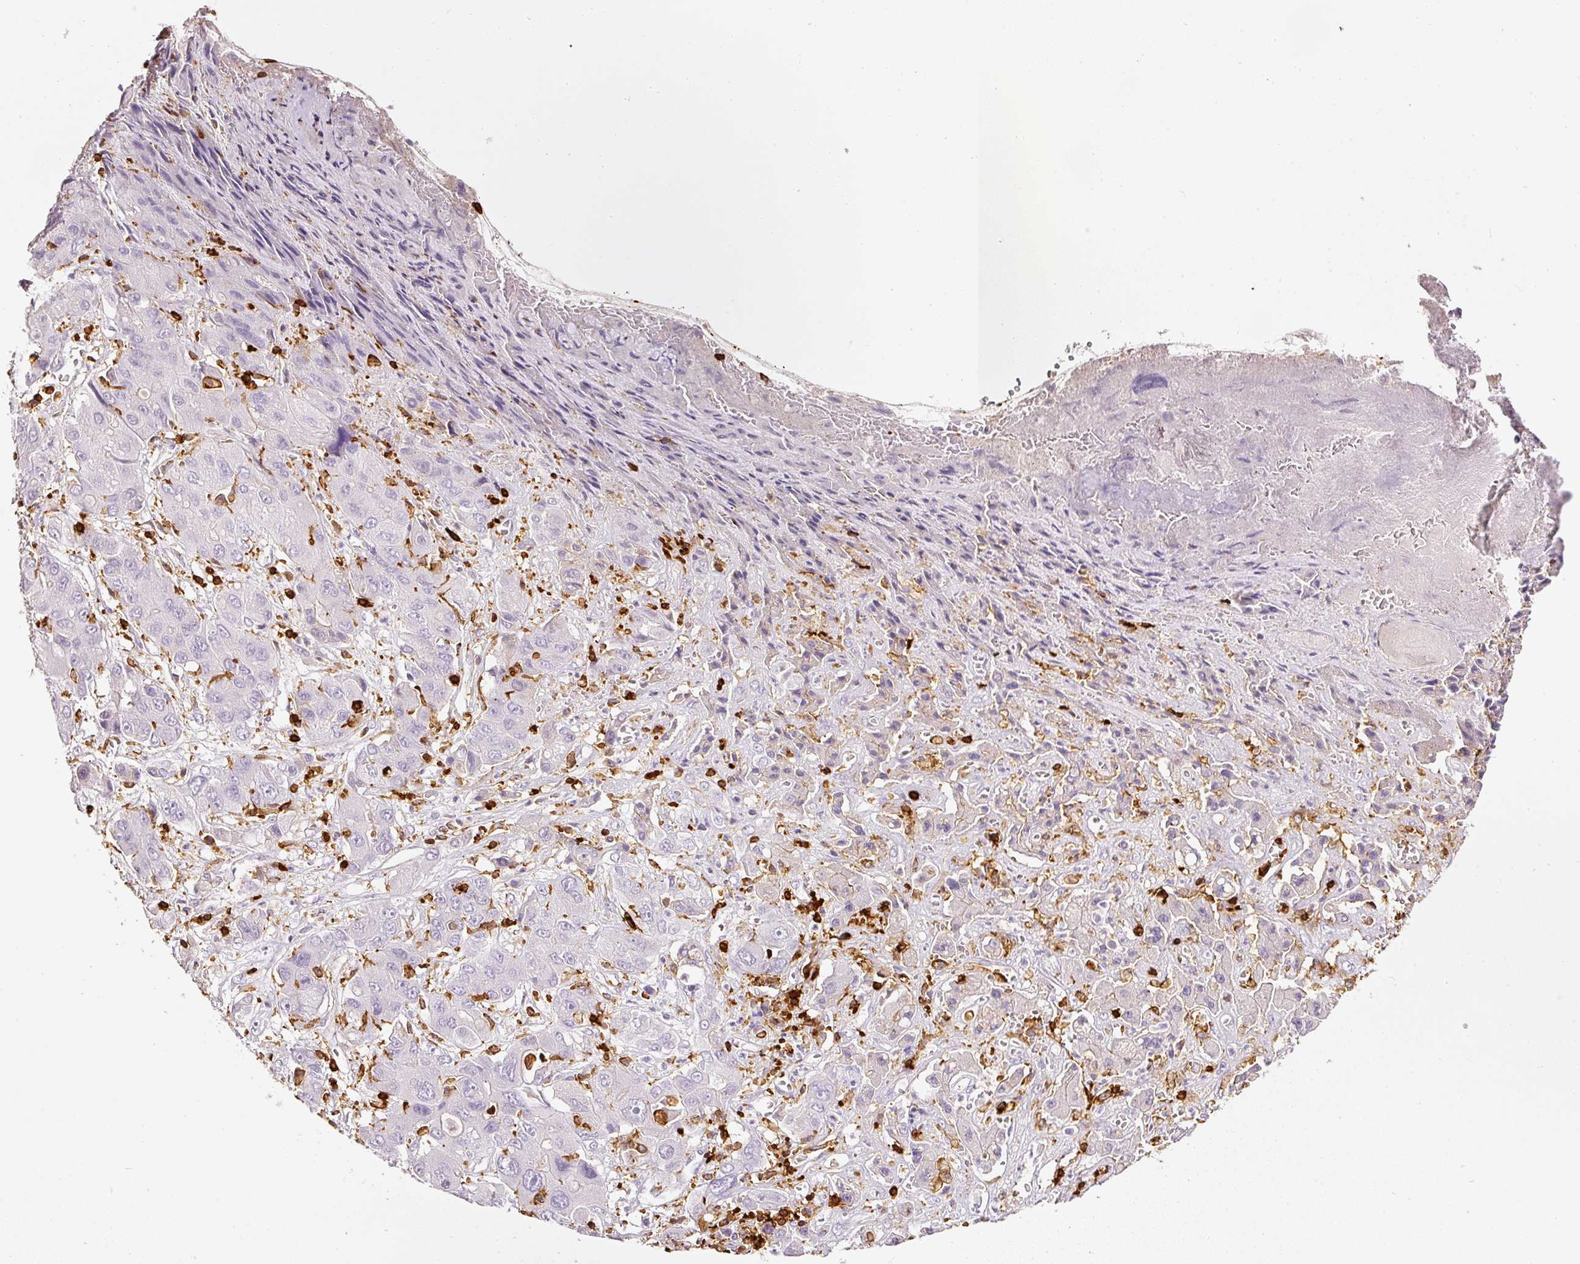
{"staining": {"intensity": "negative", "quantity": "none", "location": "none"}, "tissue": "liver cancer", "cell_type": "Tumor cells", "image_type": "cancer", "snomed": [{"axis": "morphology", "description": "Cholangiocarcinoma"}, {"axis": "topography", "description": "Liver"}], "caption": "Immunohistochemistry image of liver cancer (cholangiocarcinoma) stained for a protein (brown), which exhibits no expression in tumor cells.", "gene": "EVL", "patient": {"sex": "male", "age": 67}}